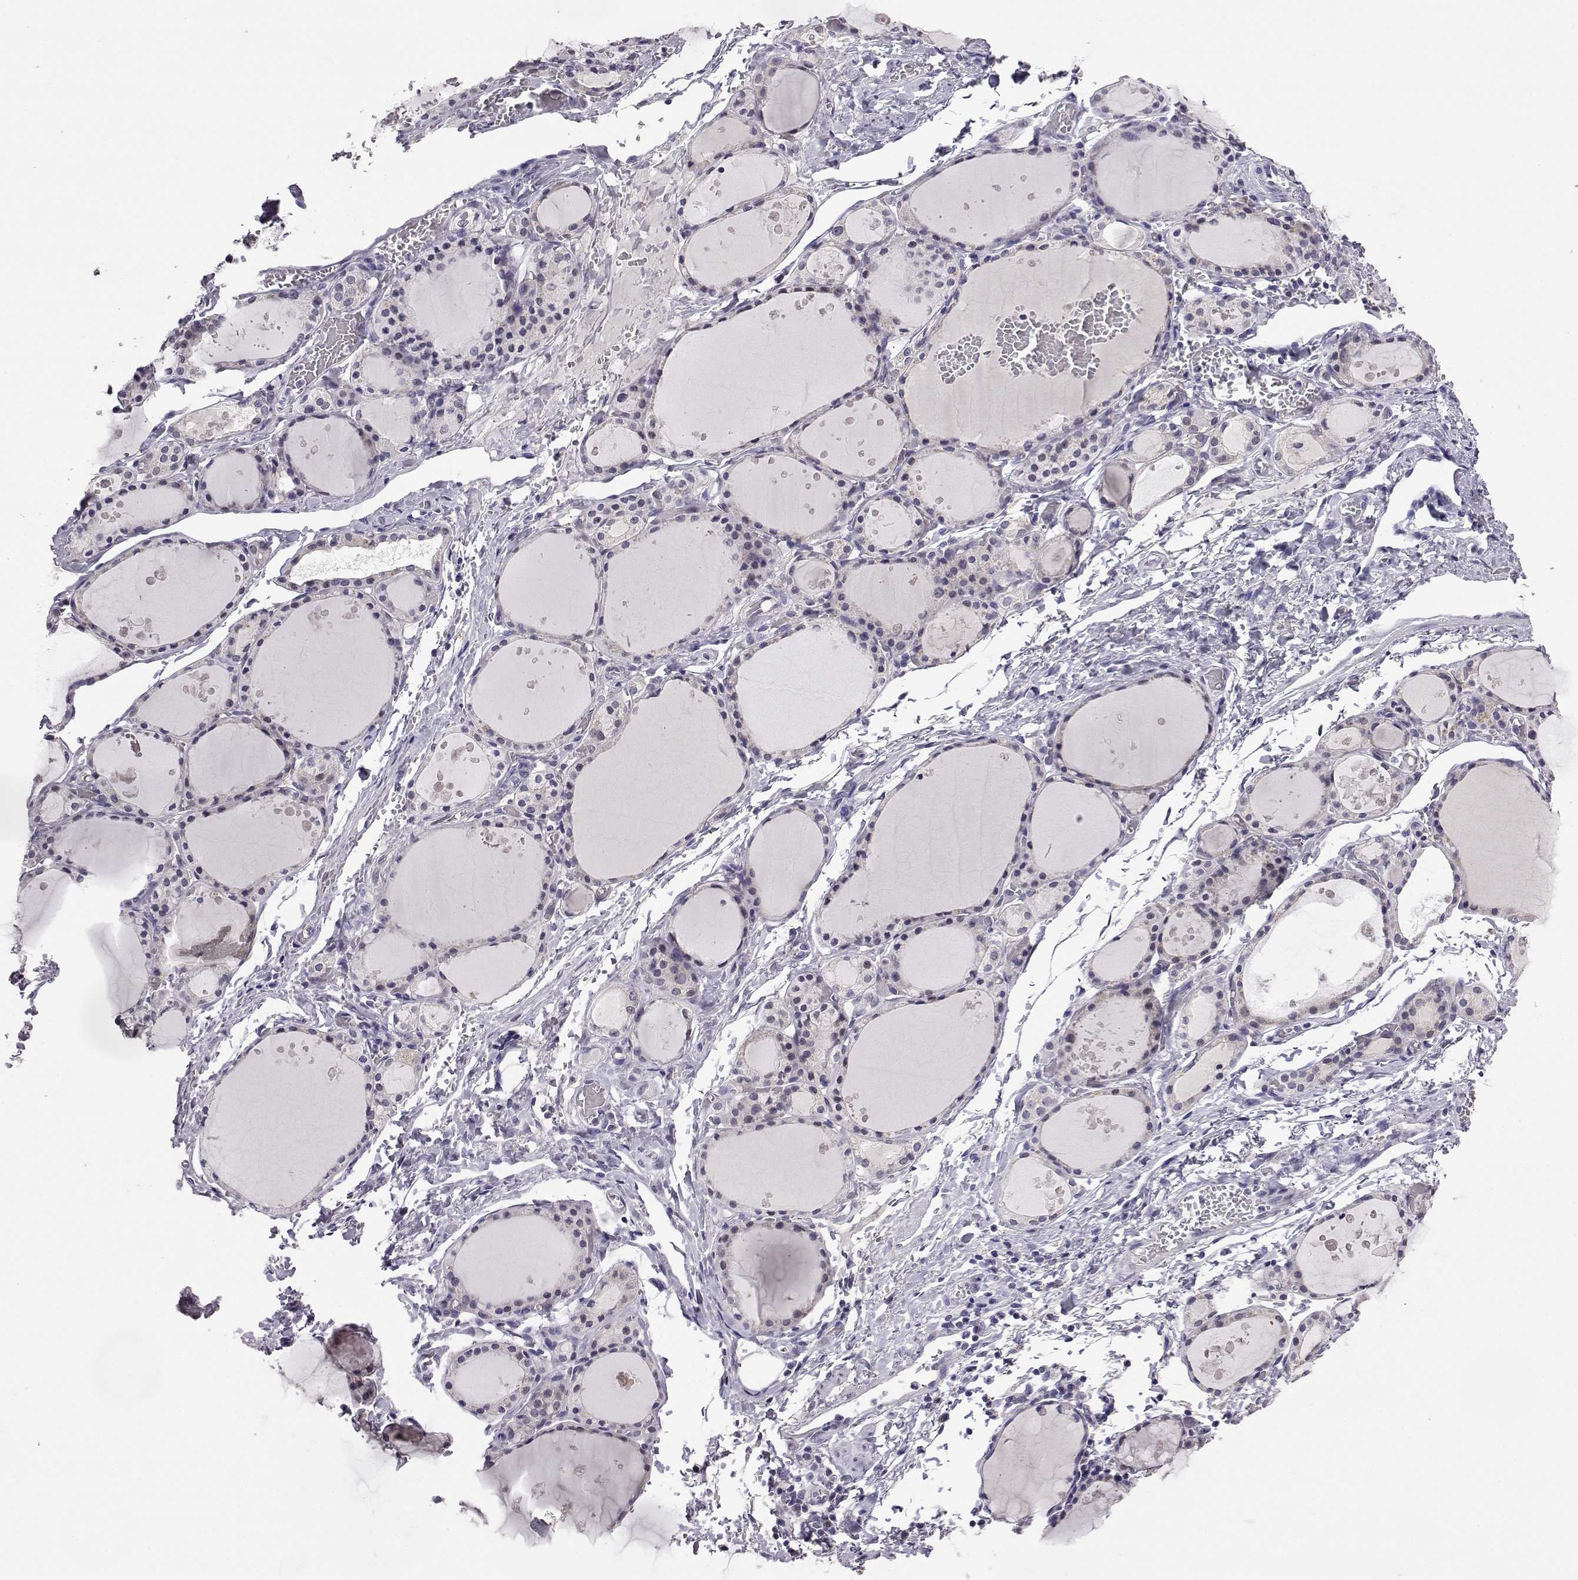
{"staining": {"intensity": "negative", "quantity": "none", "location": "none"}, "tissue": "thyroid gland", "cell_type": "Glandular cells", "image_type": "normal", "snomed": [{"axis": "morphology", "description": "Normal tissue, NOS"}, {"axis": "topography", "description": "Thyroid gland"}], "caption": "Histopathology image shows no significant protein expression in glandular cells of benign thyroid gland.", "gene": "AKR1B1", "patient": {"sex": "male", "age": 68}}